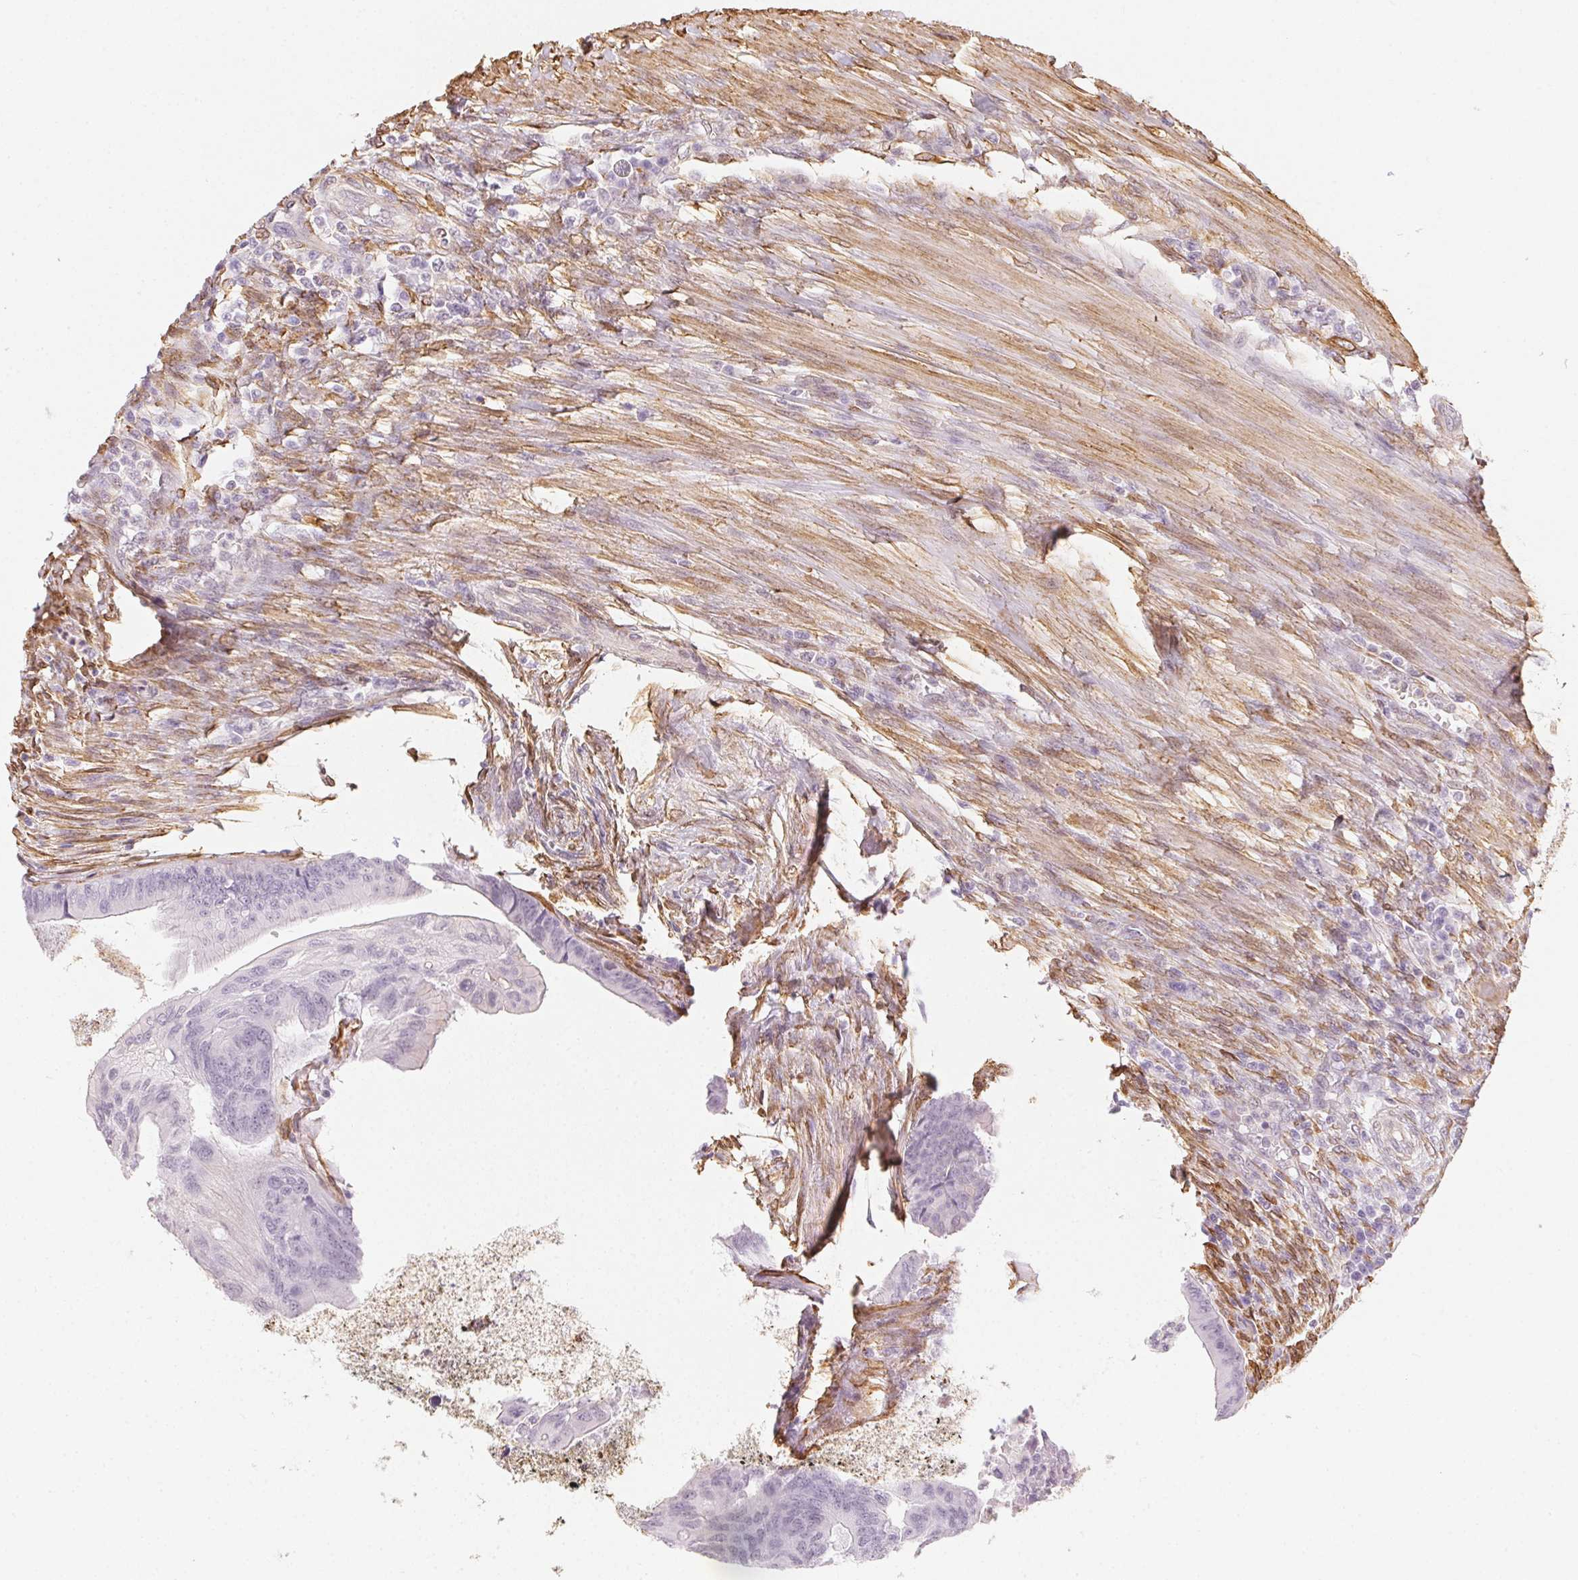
{"staining": {"intensity": "moderate", "quantity": "<25%", "location": "cytoplasmic/membranous"}, "tissue": "colorectal cancer", "cell_type": "Tumor cells", "image_type": "cancer", "snomed": [{"axis": "morphology", "description": "Adenocarcinoma, NOS"}, {"axis": "topography", "description": "Colon"}], "caption": "High-power microscopy captured an immunohistochemistry (IHC) histopathology image of colorectal adenocarcinoma, revealing moderate cytoplasmic/membranous staining in about <25% of tumor cells.", "gene": "RSBN1", "patient": {"sex": "male", "age": 65}}